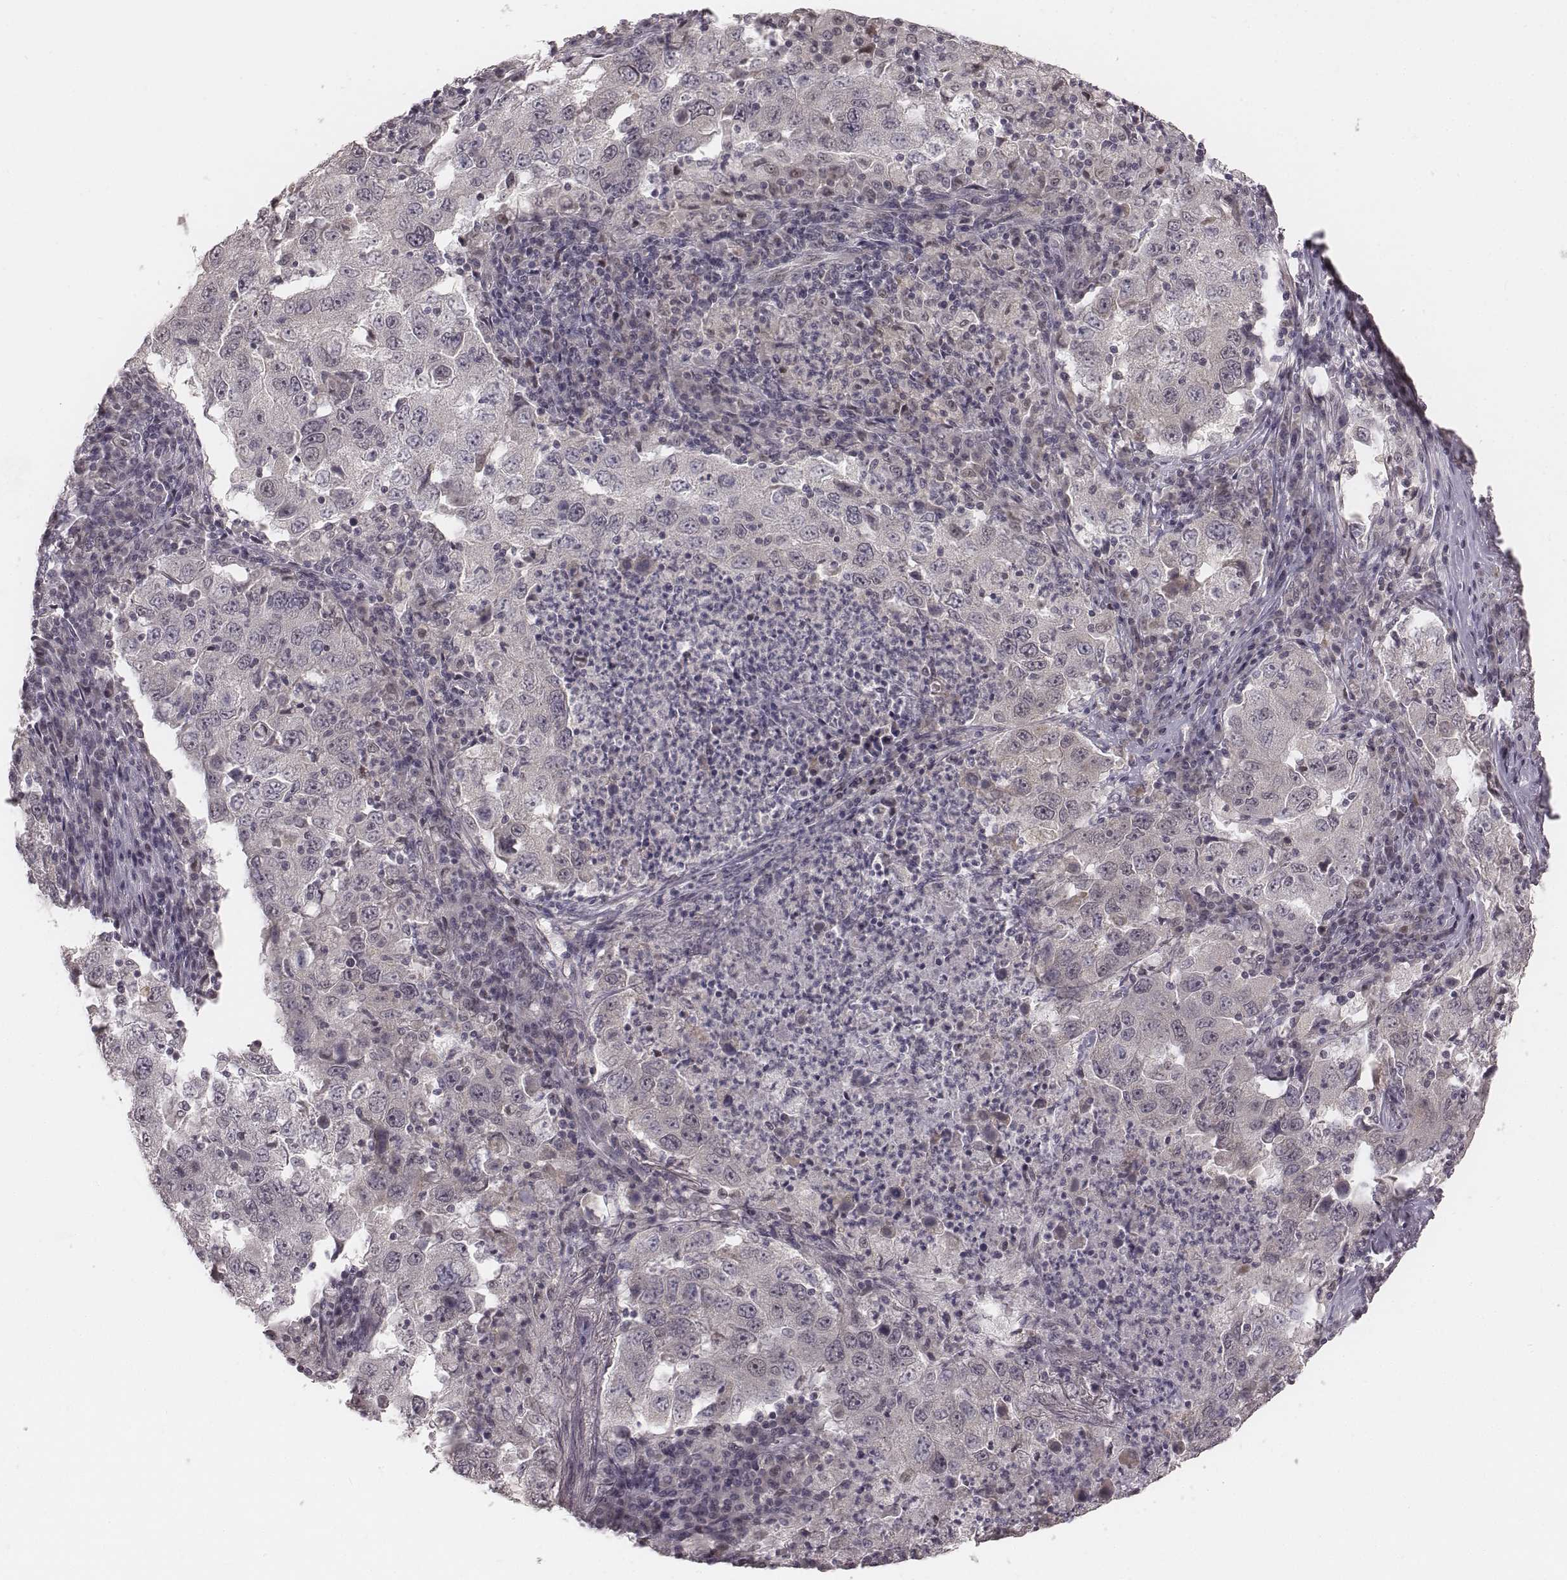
{"staining": {"intensity": "negative", "quantity": "none", "location": "none"}, "tissue": "lung cancer", "cell_type": "Tumor cells", "image_type": "cancer", "snomed": [{"axis": "morphology", "description": "Adenocarcinoma, NOS"}, {"axis": "topography", "description": "Lung"}], "caption": "Tumor cells show no significant staining in lung adenocarcinoma.", "gene": "IQCG", "patient": {"sex": "male", "age": 73}}